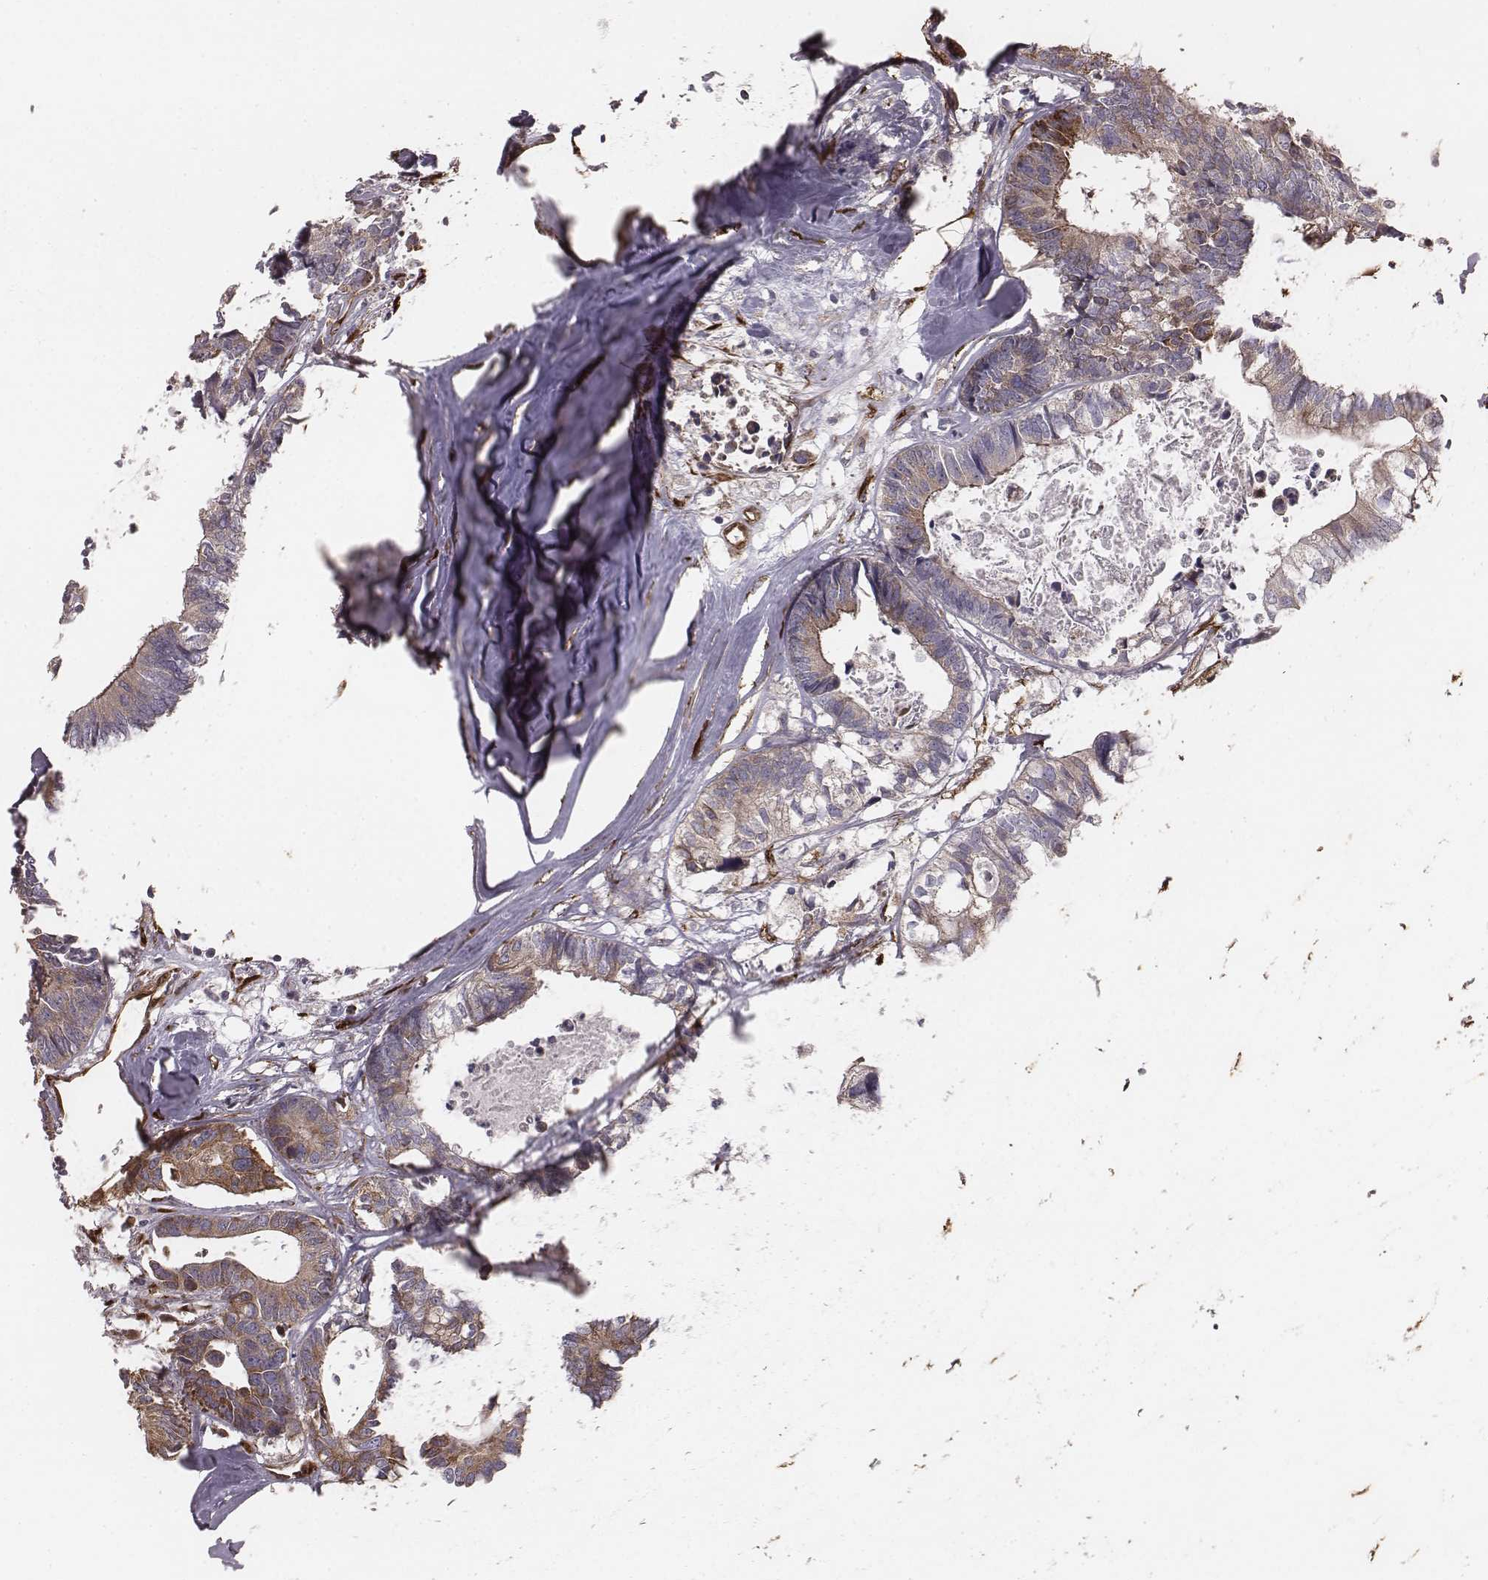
{"staining": {"intensity": "moderate", "quantity": "<25%", "location": "cytoplasmic/membranous"}, "tissue": "colorectal cancer", "cell_type": "Tumor cells", "image_type": "cancer", "snomed": [{"axis": "morphology", "description": "Adenocarcinoma, NOS"}, {"axis": "topography", "description": "Colon"}, {"axis": "topography", "description": "Rectum"}], "caption": "Protein analysis of colorectal cancer (adenocarcinoma) tissue demonstrates moderate cytoplasmic/membranous expression in about <25% of tumor cells.", "gene": "PALMD", "patient": {"sex": "male", "age": 57}}